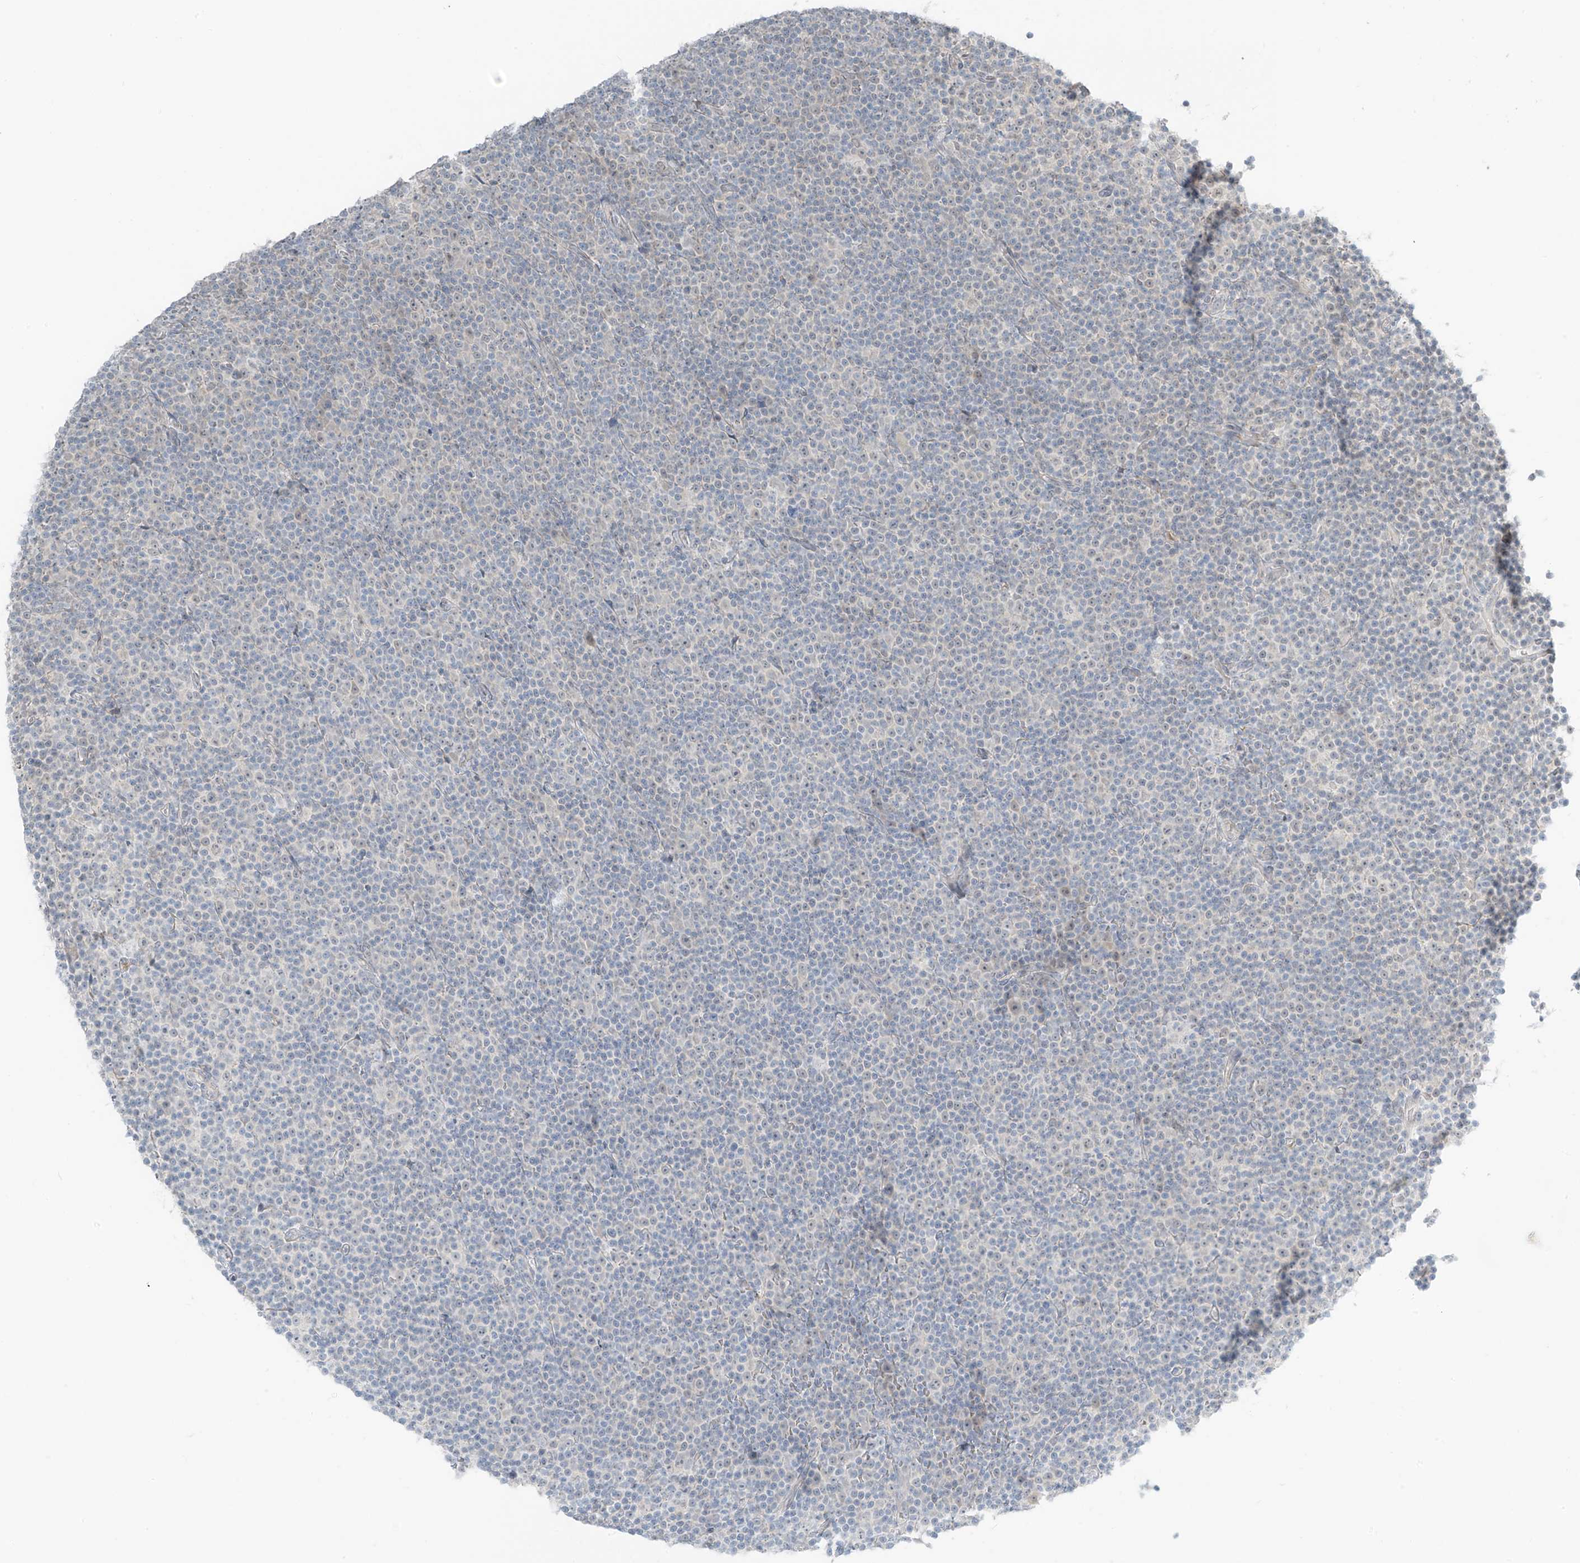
{"staining": {"intensity": "negative", "quantity": "none", "location": "none"}, "tissue": "lymphoma", "cell_type": "Tumor cells", "image_type": "cancer", "snomed": [{"axis": "morphology", "description": "Malignant lymphoma, non-Hodgkin's type, Low grade"}, {"axis": "topography", "description": "Lymph node"}], "caption": "This is an immunohistochemistry (IHC) micrograph of malignant lymphoma, non-Hodgkin's type (low-grade). There is no positivity in tumor cells.", "gene": "PRDM6", "patient": {"sex": "female", "age": 67}}